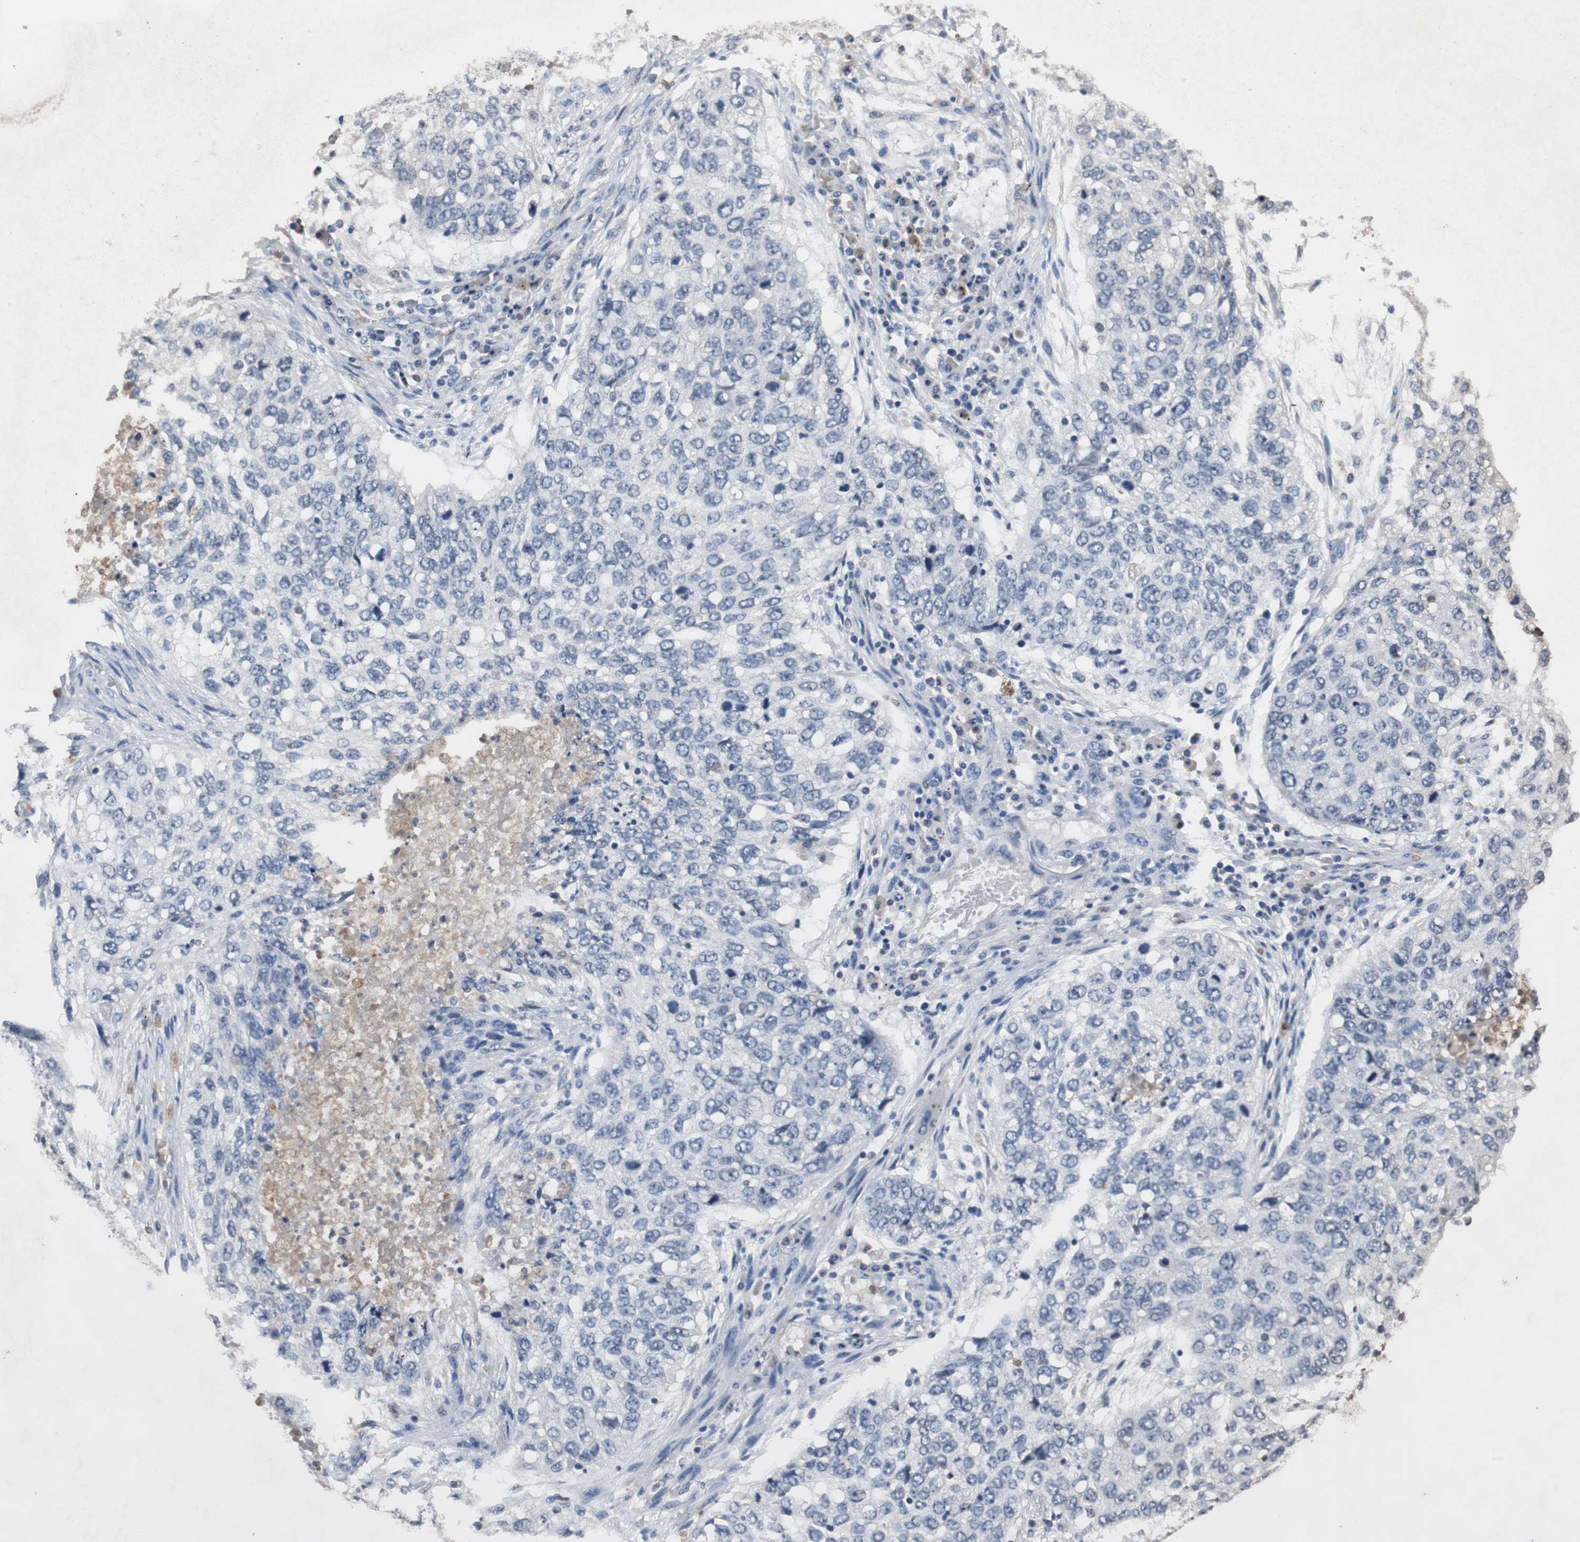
{"staining": {"intensity": "negative", "quantity": "none", "location": "none"}, "tissue": "lung cancer", "cell_type": "Tumor cells", "image_type": "cancer", "snomed": [{"axis": "morphology", "description": "Squamous cell carcinoma, NOS"}, {"axis": "topography", "description": "Lung"}], "caption": "An image of human lung cancer is negative for staining in tumor cells.", "gene": "SCIMP", "patient": {"sex": "female", "age": 63}}